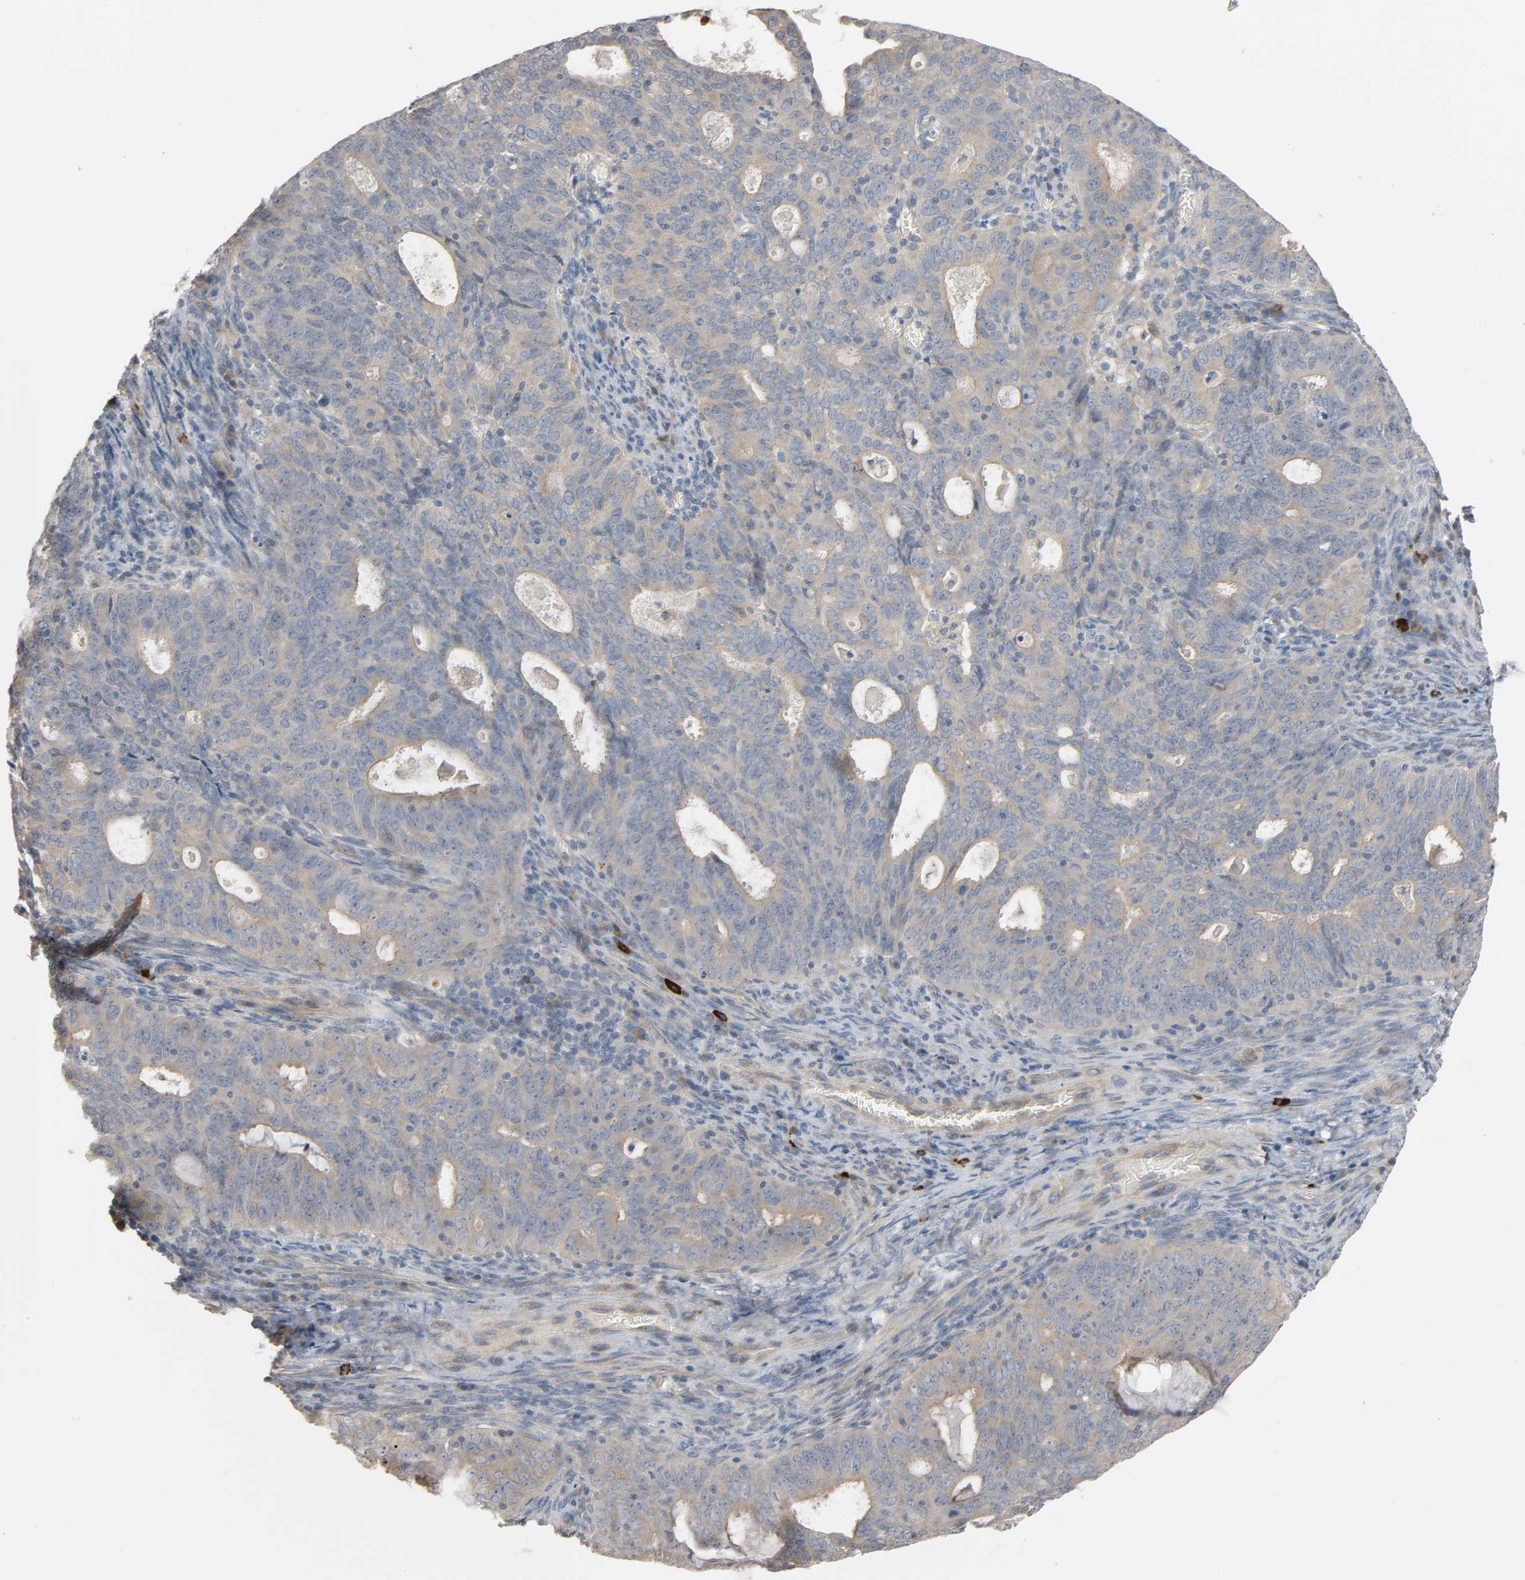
{"staining": {"intensity": "weak", "quantity": ">75%", "location": "cytoplasmic/membranous"}, "tissue": "cervical cancer", "cell_type": "Tumor cells", "image_type": "cancer", "snomed": [{"axis": "morphology", "description": "Adenocarcinoma, NOS"}, {"axis": "topography", "description": "Cervix"}], "caption": "IHC staining of cervical cancer, which displays low levels of weak cytoplasmic/membranous expression in about >75% of tumor cells indicating weak cytoplasmic/membranous protein expression. The staining was performed using DAB (brown) for protein detection and nuclei were counterstained in hematoxylin (blue).", "gene": "LIMCH1", "patient": {"sex": "female", "age": 44}}